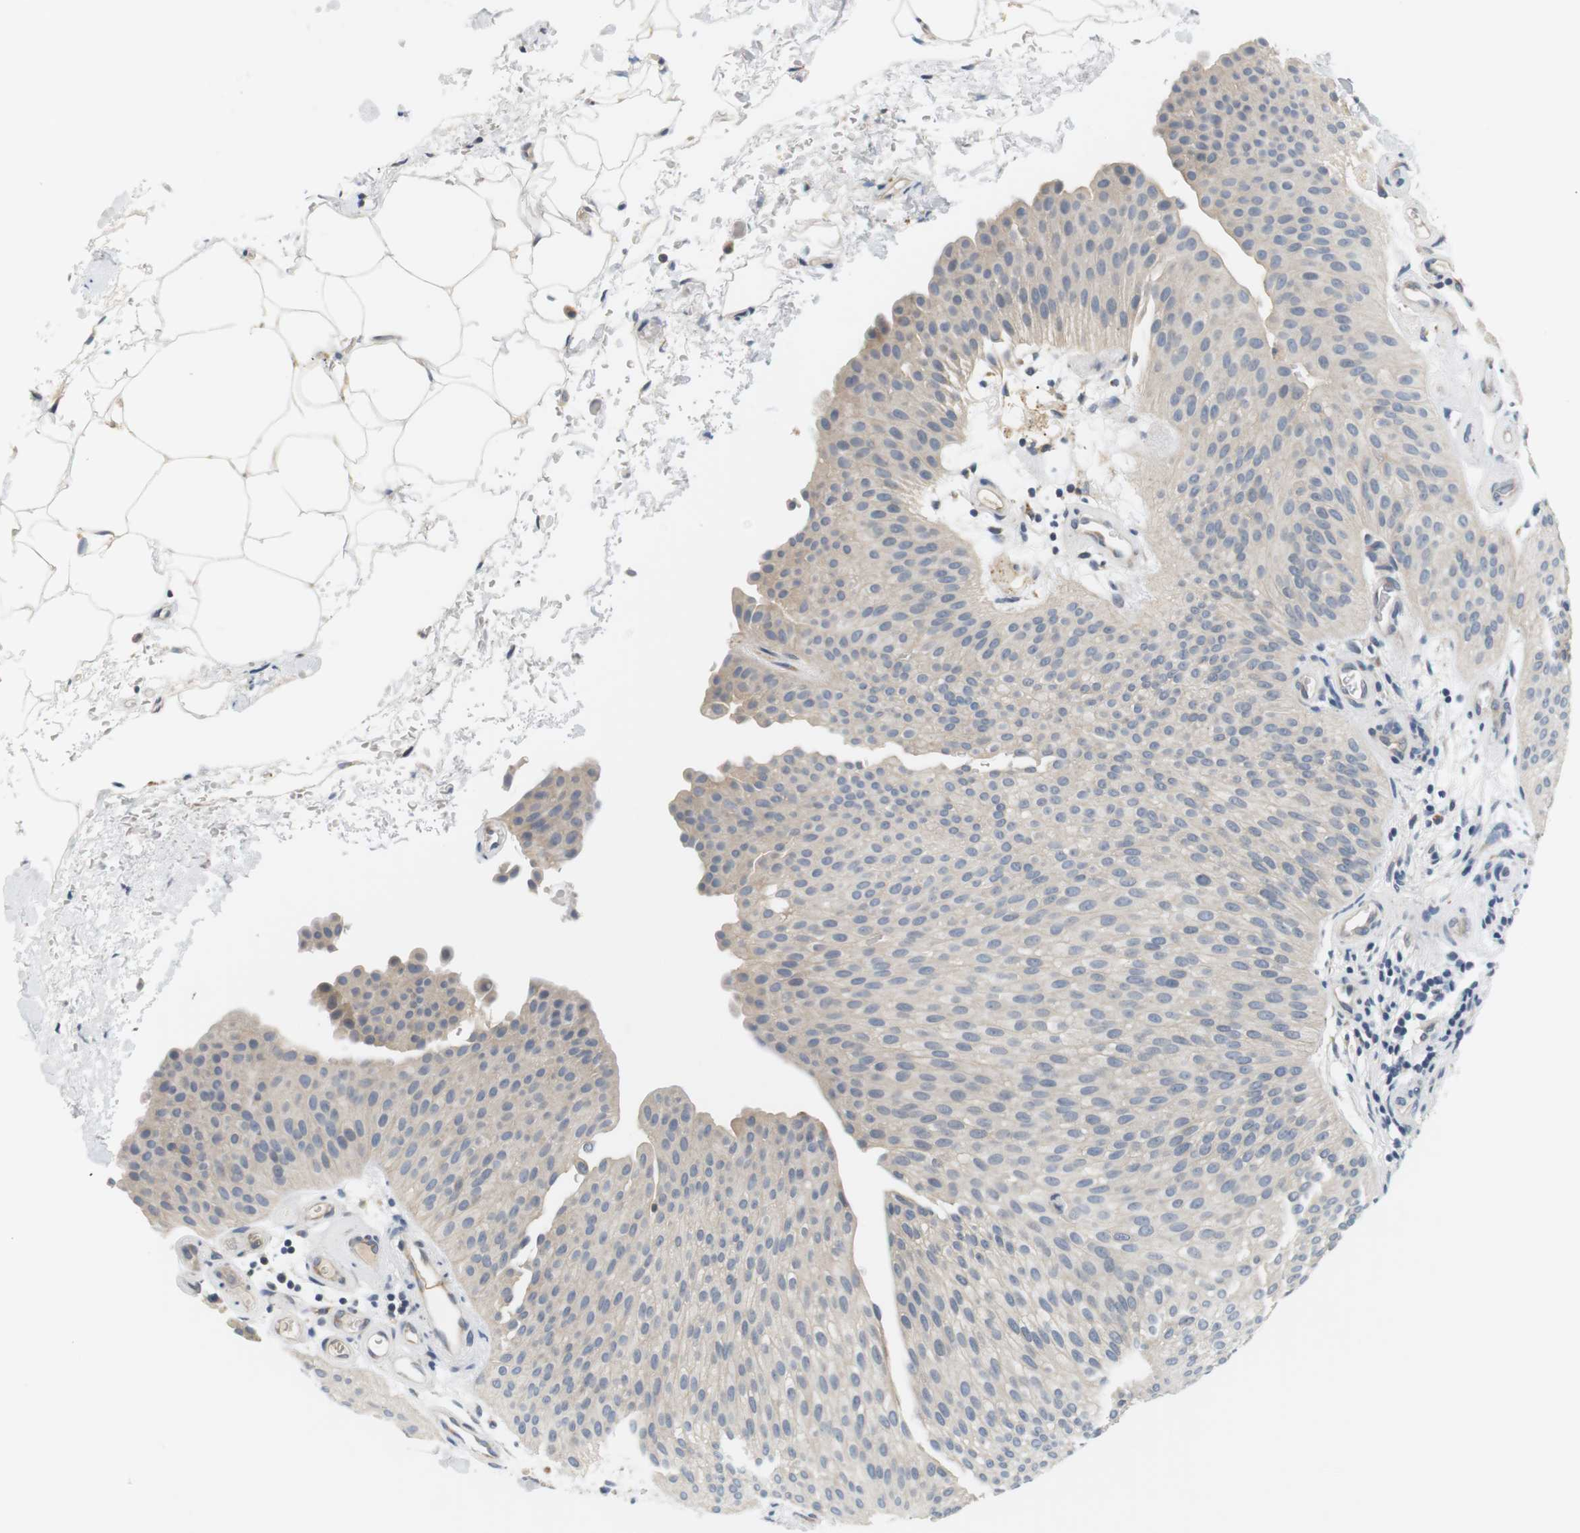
{"staining": {"intensity": "negative", "quantity": "none", "location": "none"}, "tissue": "urothelial cancer", "cell_type": "Tumor cells", "image_type": "cancer", "snomed": [{"axis": "morphology", "description": "Urothelial carcinoma, Low grade"}, {"axis": "topography", "description": "Urinary bladder"}], "caption": "Immunohistochemical staining of low-grade urothelial carcinoma shows no significant positivity in tumor cells.", "gene": "EVA1C", "patient": {"sex": "female", "age": 60}}